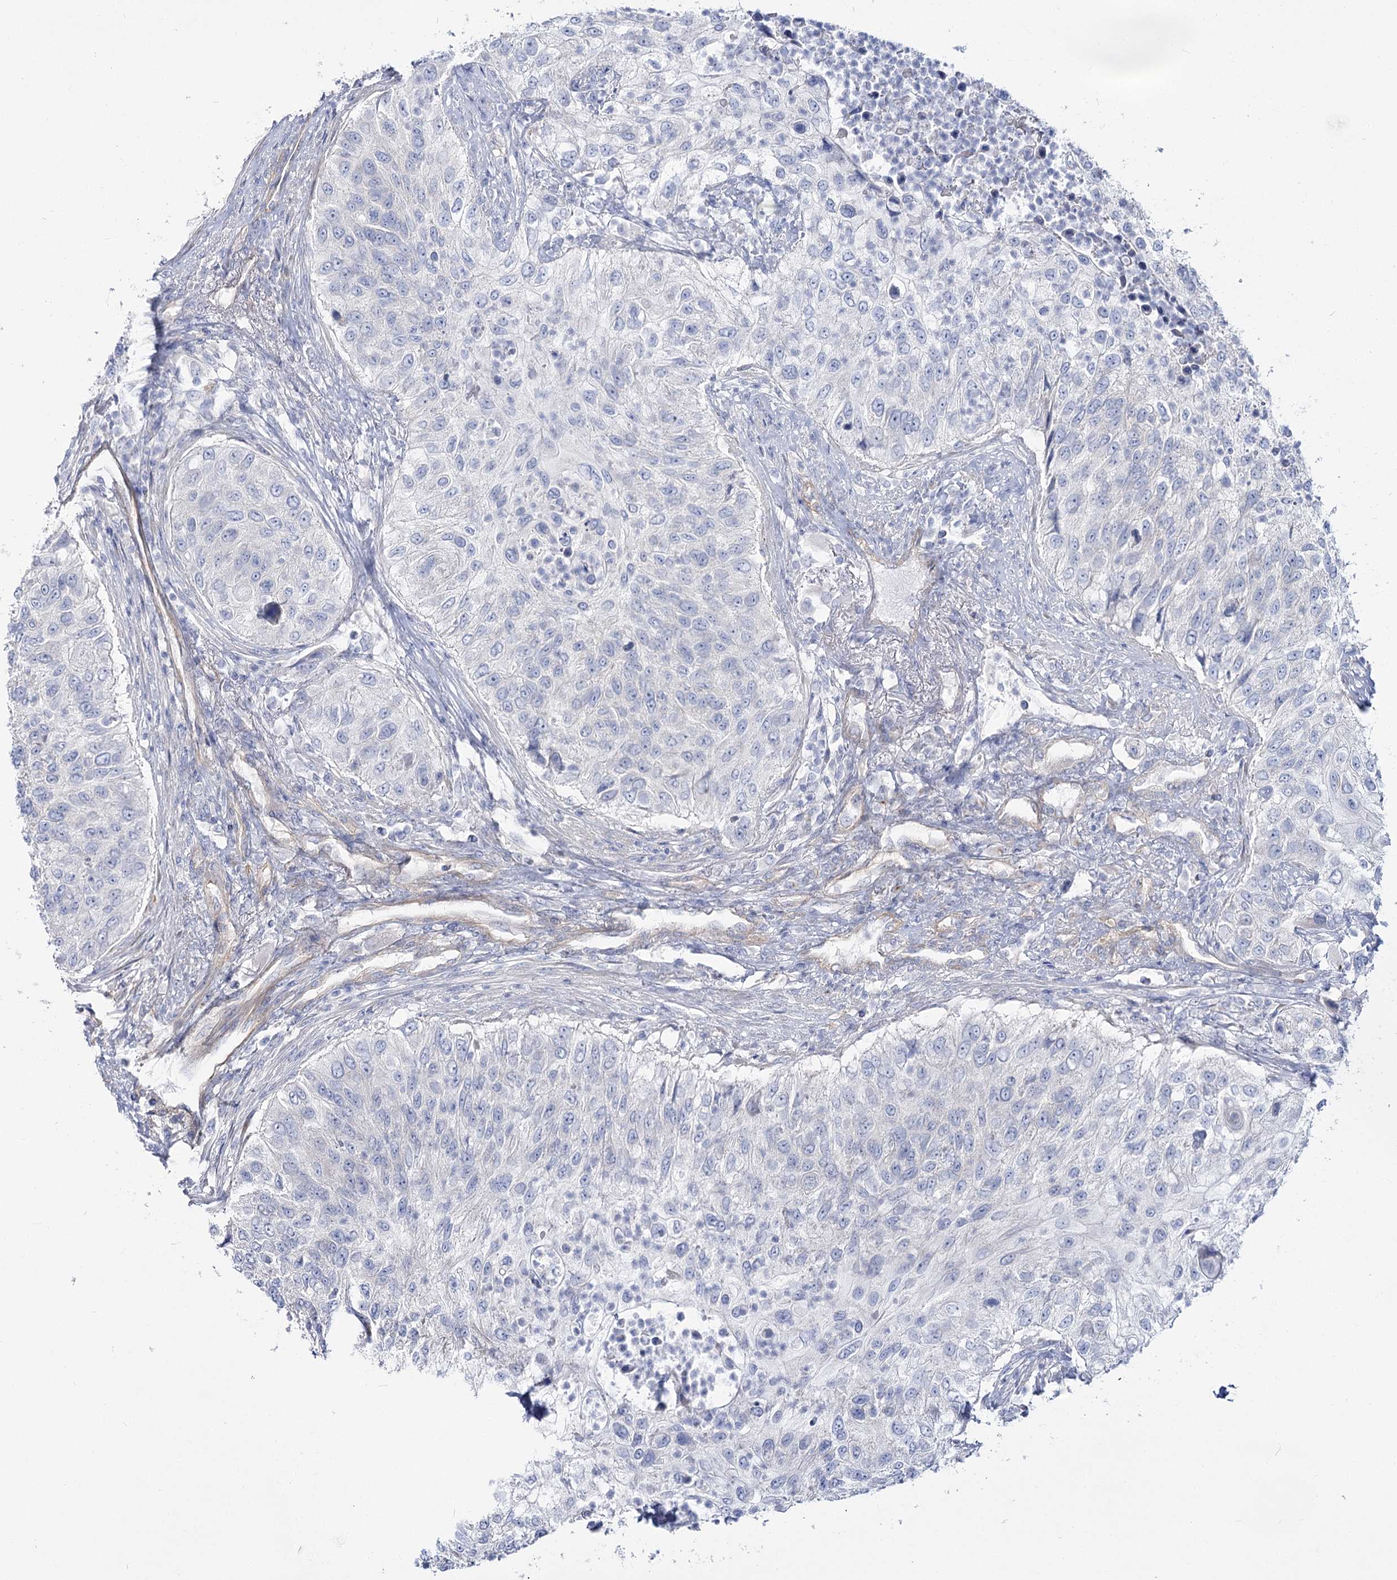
{"staining": {"intensity": "negative", "quantity": "none", "location": "none"}, "tissue": "urothelial cancer", "cell_type": "Tumor cells", "image_type": "cancer", "snomed": [{"axis": "morphology", "description": "Urothelial carcinoma, High grade"}, {"axis": "topography", "description": "Urinary bladder"}], "caption": "High power microscopy image of an IHC micrograph of urothelial cancer, revealing no significant staining in tumor cells. Nuclei are stained in blue.", "gene": "SUOX", "patient": {"sex": "female", "age": 60}}